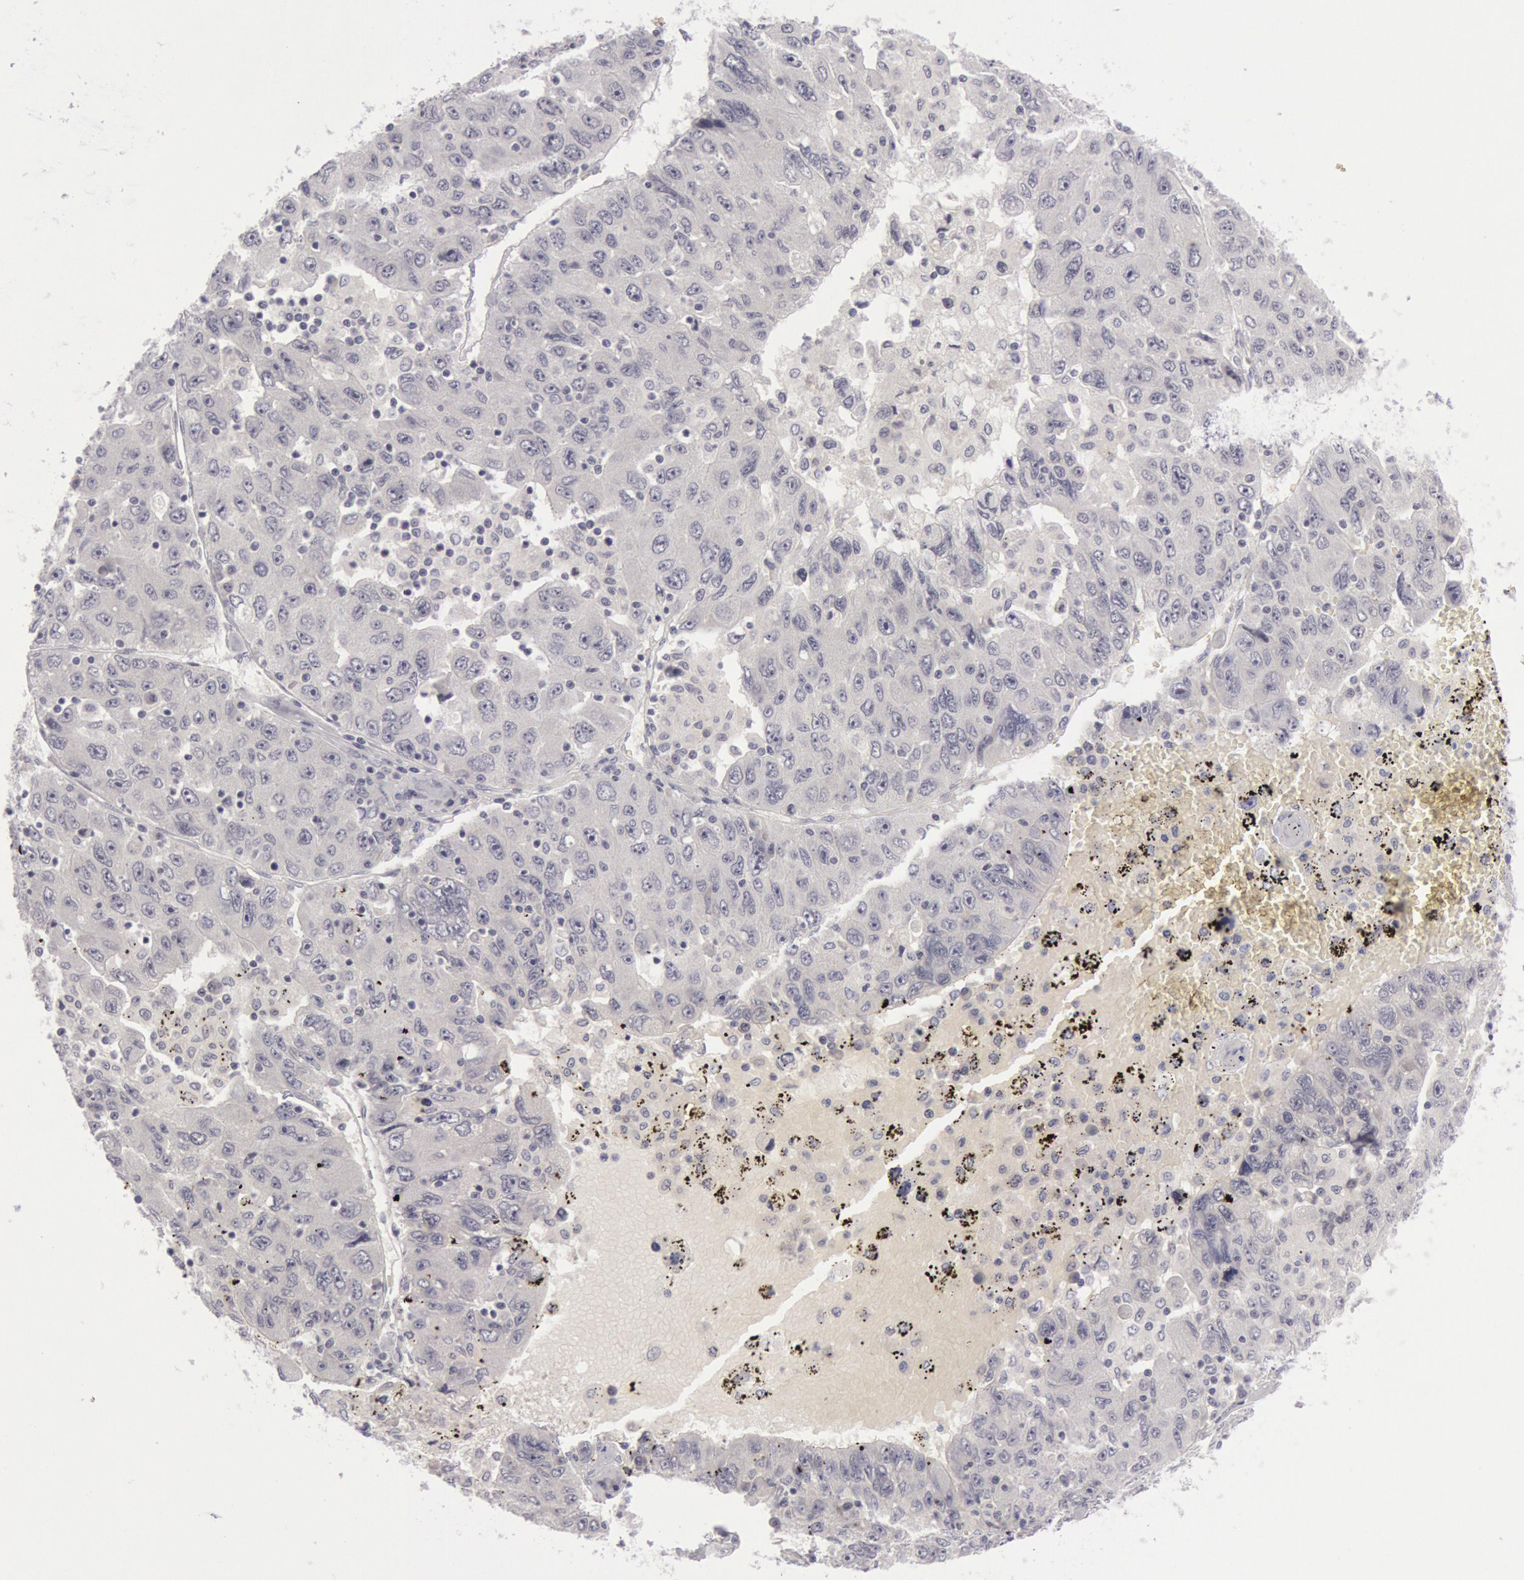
{"staining": {"intensity": "negative", "quantity": "none", "location": "none"}, "tissue": "liver cancer", "cell_type": "Tumor cells", "image_type": "cancer", "snomed": [{"axis": "morphology", "description": "Carcinoma, Hepatocellular, NOS"}, {"axis": "topography", "description": "Liver"}], "caption": "IHC of liver cancer (hepatocellular carcinoma) displays no staining in tumor cells. (Stains: DAB (3,3'-diaminobenzidine) IHC with hematoxylin counter stain, Microscopy: brightfield microscopy at high magnification).", "gene": "KRT16", "patient": {"sex": "male", "age": 49}}